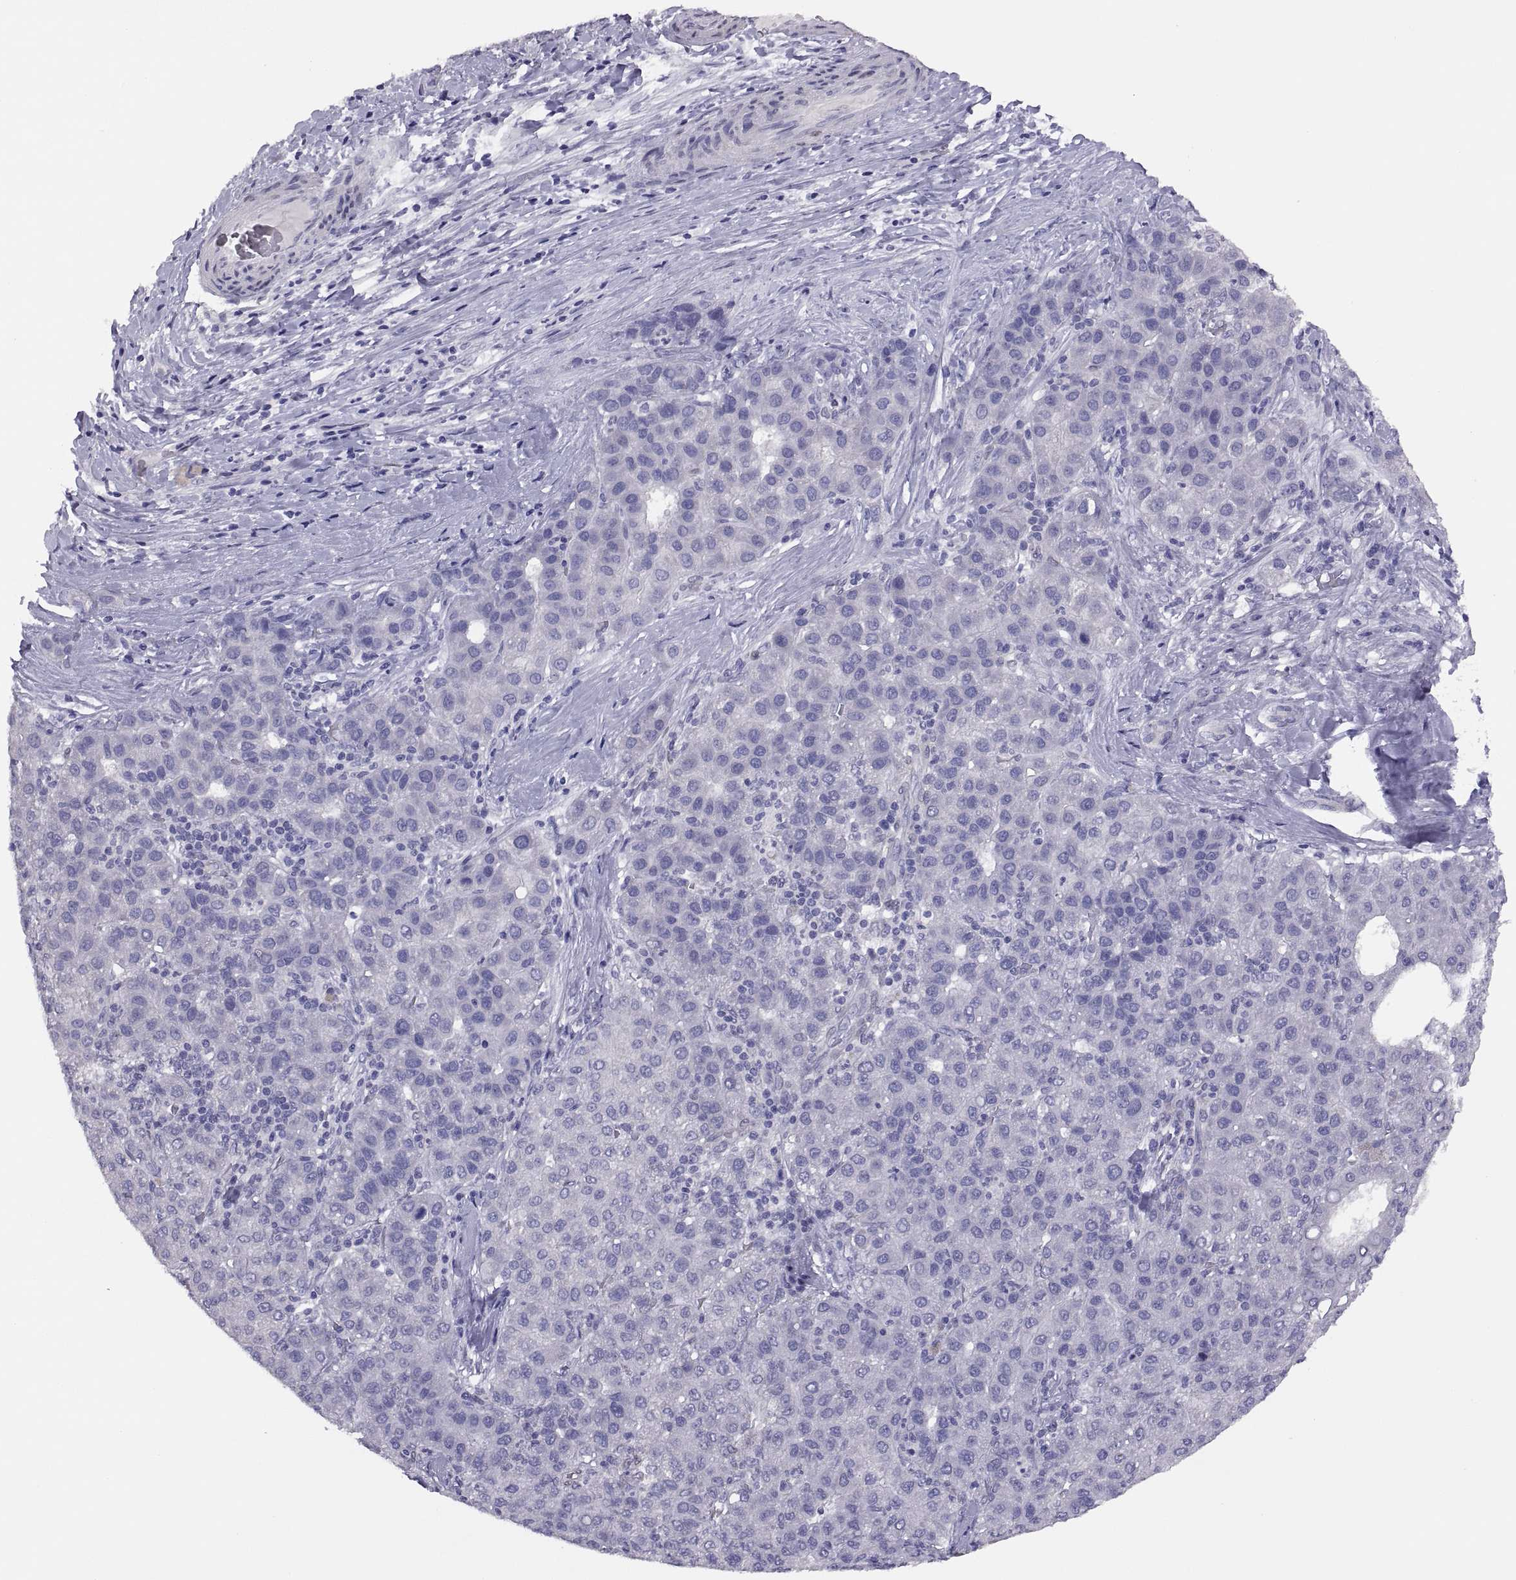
{"staining": {"intensity": "negative", "quantity": "none", "location": "none"}, "tissue": "liver cancer", "cell_type": "Tumor cells", "image_type": "cancer", "snomed": [{"axis": "morphology", "description": "Carcinoma, Hepatocellular, NOS"}, {"axis": "topography", "description": "Liver"}], "caption": "Immunohistochemistry image of neoplastic tissue: human hepatocellular carcinoma (liver) stained with DAB demonstrates no significant protein positivity in tumor cells.", "gene": "STRC", "patient": {"sex": "male", "age": 65}}